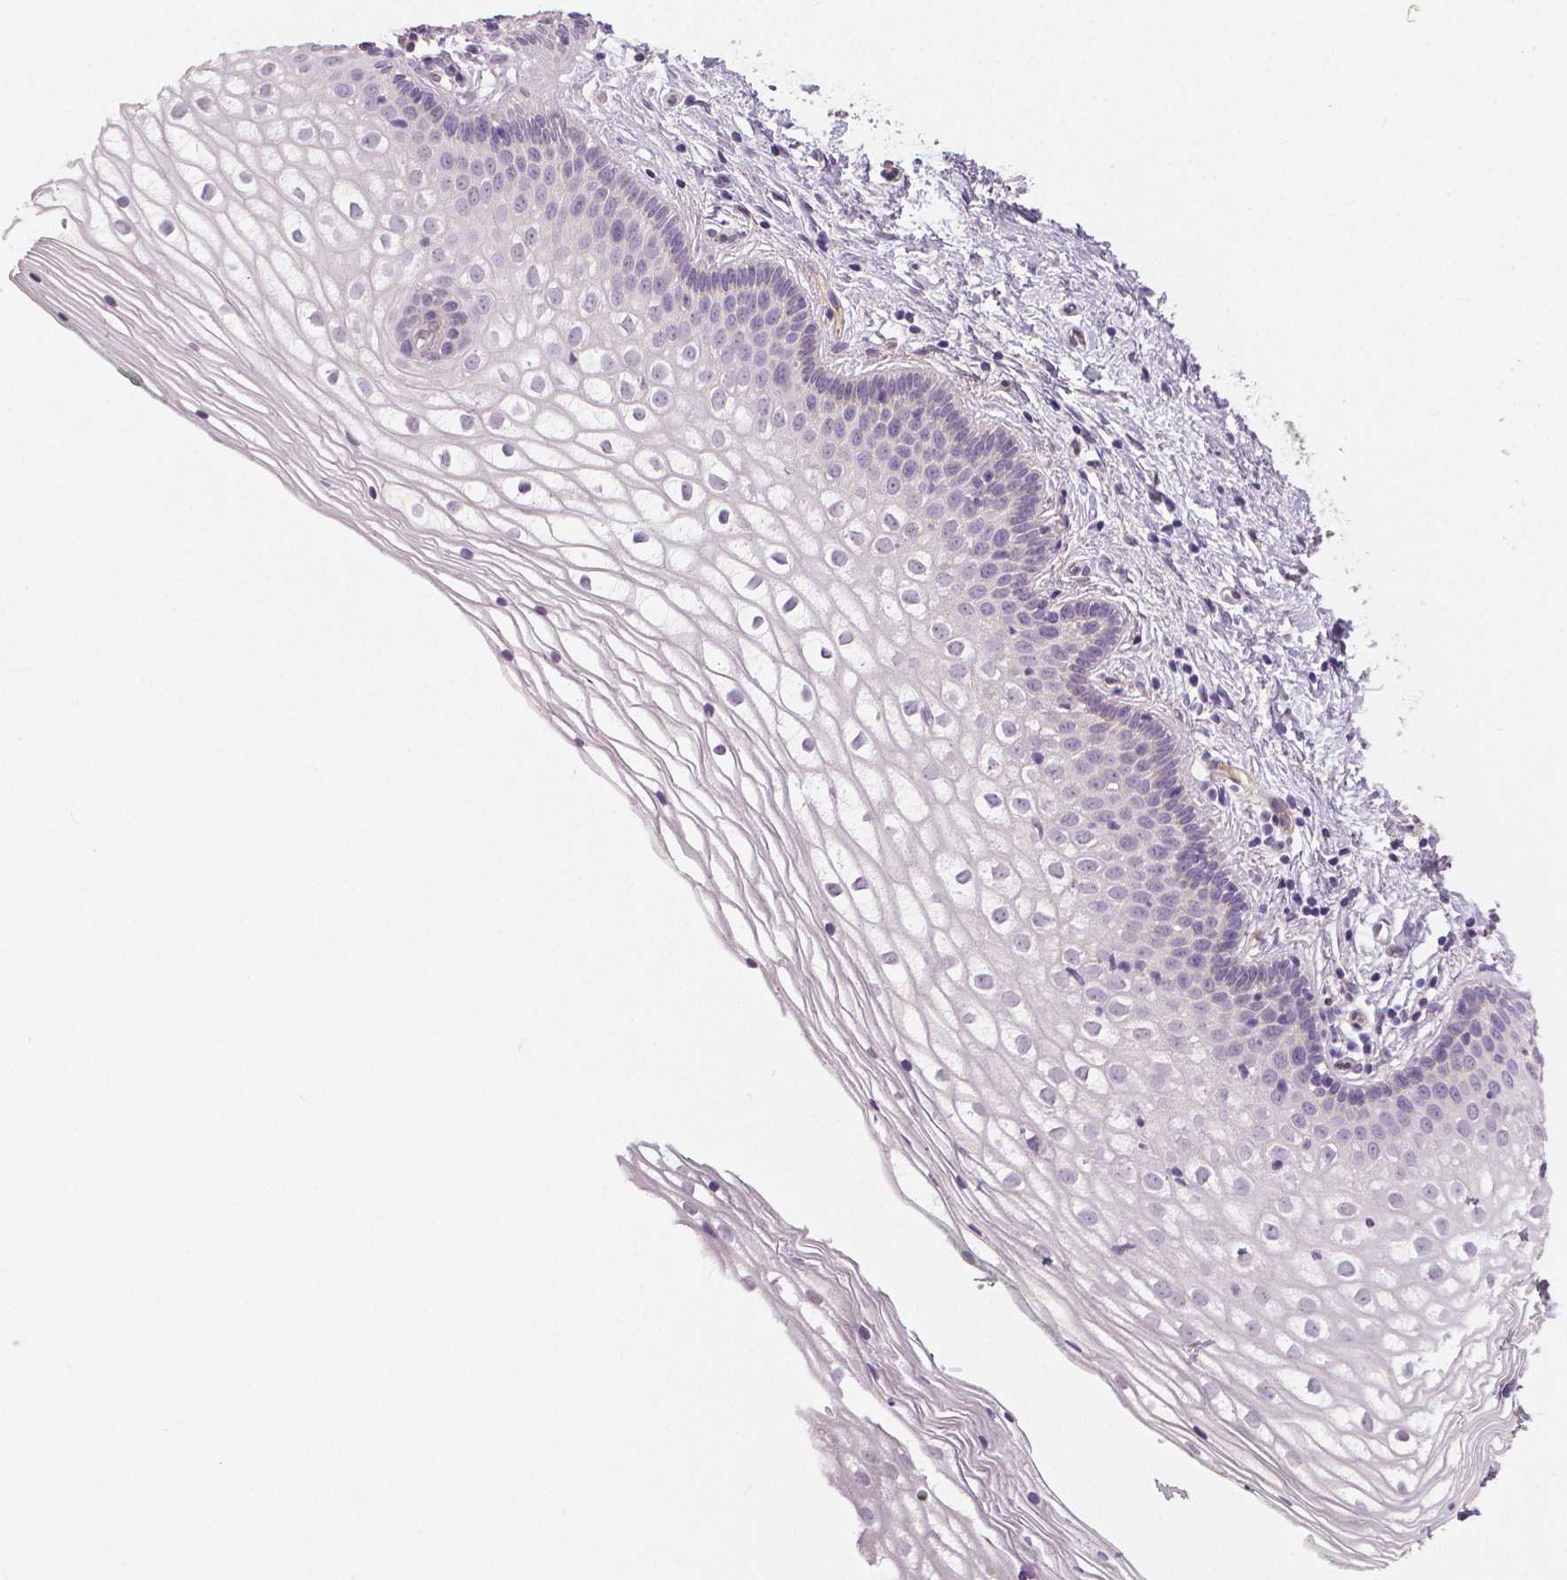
{"staining": {"intensity": "negative", "quantity": "none", "location": "none"}, "tissue": "vagina", "cell_type": "Squamous epithelial cells", "image_type": "normal", "snomed": [{"axis": "morphology", "description": "Normal tissue, NOS"}, {"axis": "topography", "description": "Vagina"}], "caption": "Human vagina stained for a protein using IHC shows no staining in squamous epithelial cells.", "gene": "FLT1", "patient": {"sex": "female", "age": 36}}